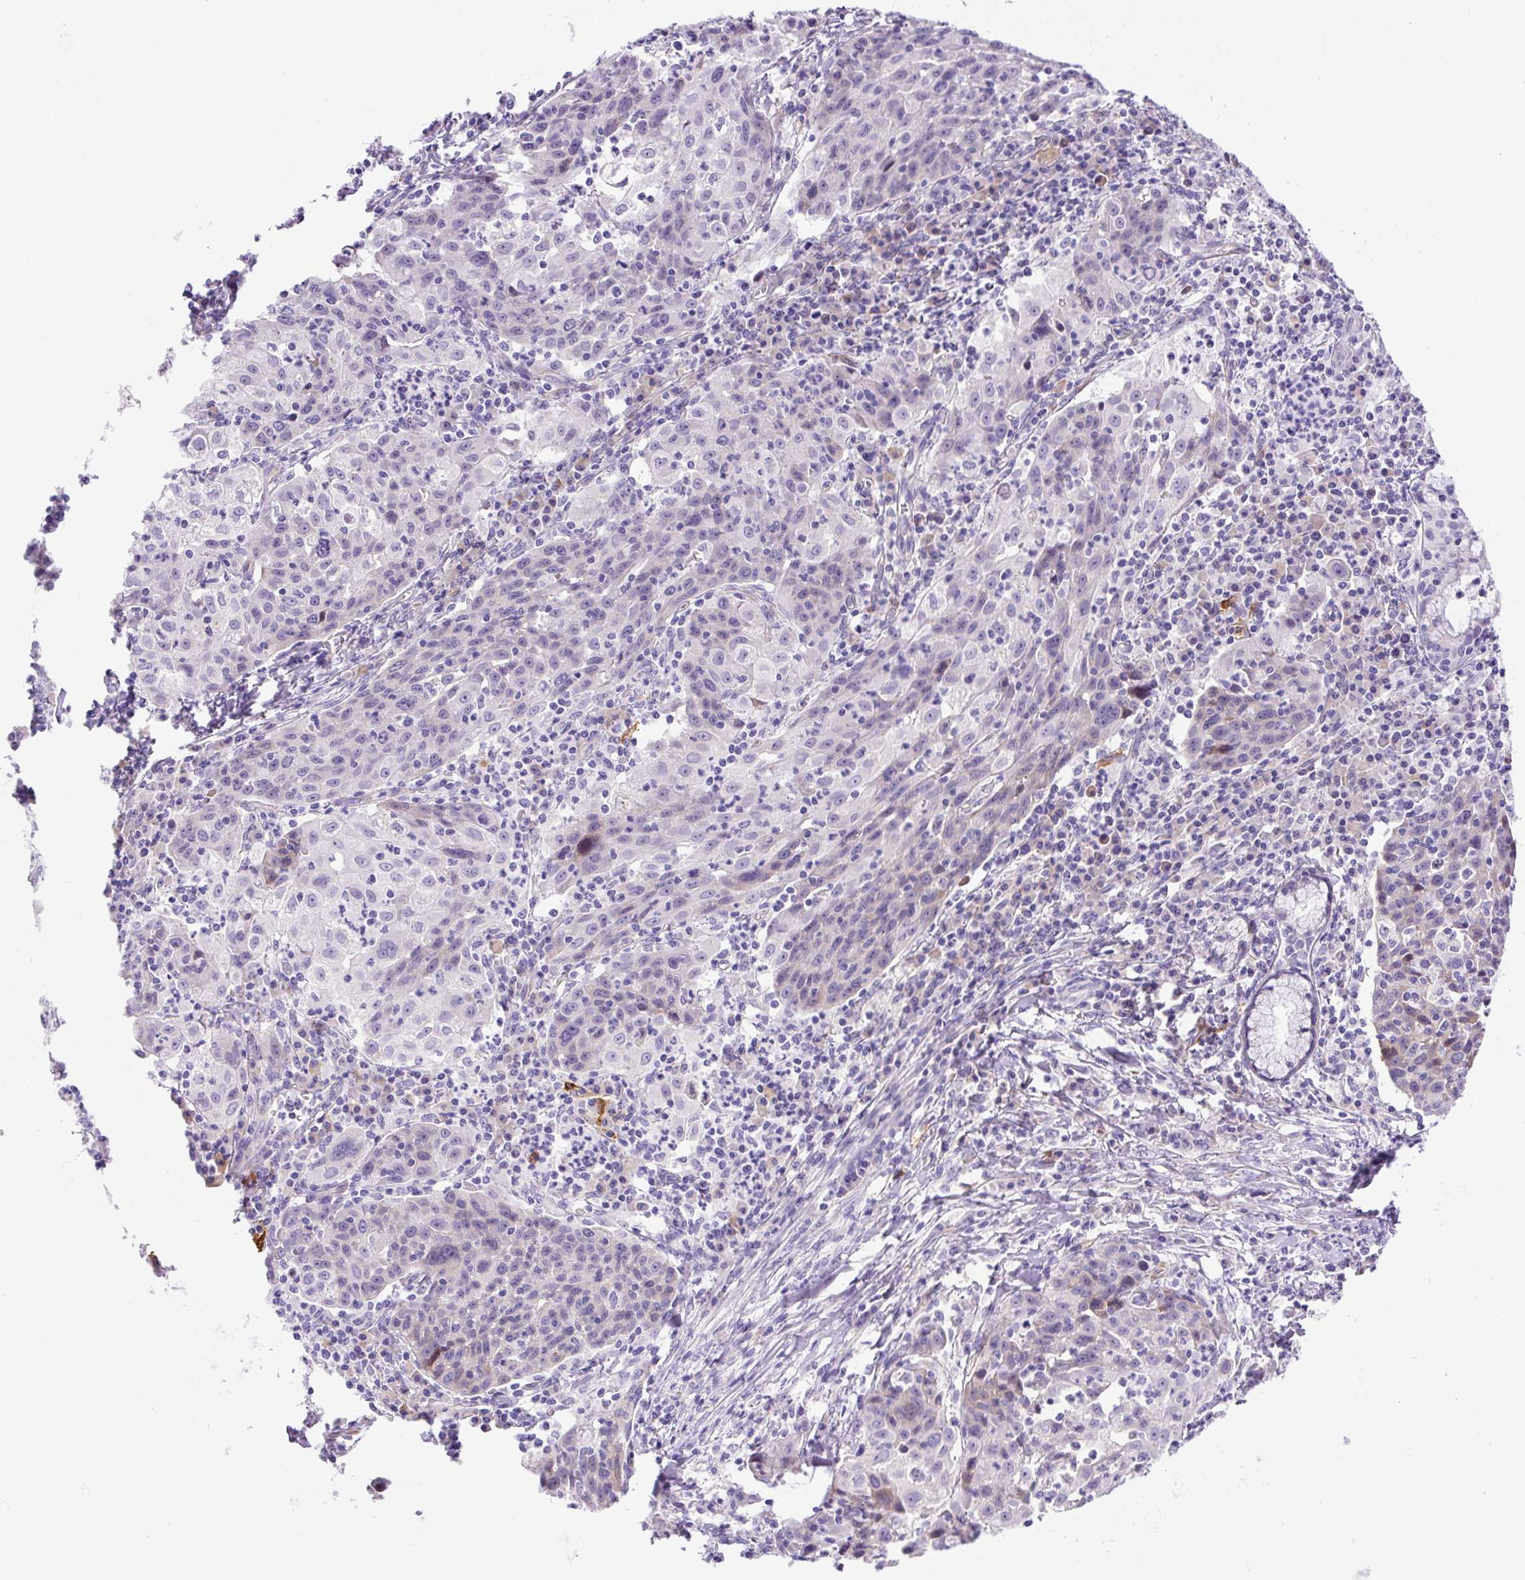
{"staining": {"intensity": "negative", "quantity": "none", "location": "none"}, "tissue": "lung cancer", "cell_type": "Tumor cells", "image_type": "cancer", "snomed": [{"axis": "morphology", "description": "Squamous cell carcinoma, NOS"}, {"axis": "morphology", "description": "Squamous cell carcinoma, metastatic, NOS"}, {"axis": "topography", "description": "Bronchus"}, {"axis": "topography", "description": "Lung"}], "caption": "The immunohistochemistry histopathology image has no significant expression in tumor cells of squamous cell carcinoma (lung) tissue.", "gene": "ASB4", "patient": {"sex": "male", "age": 62}}